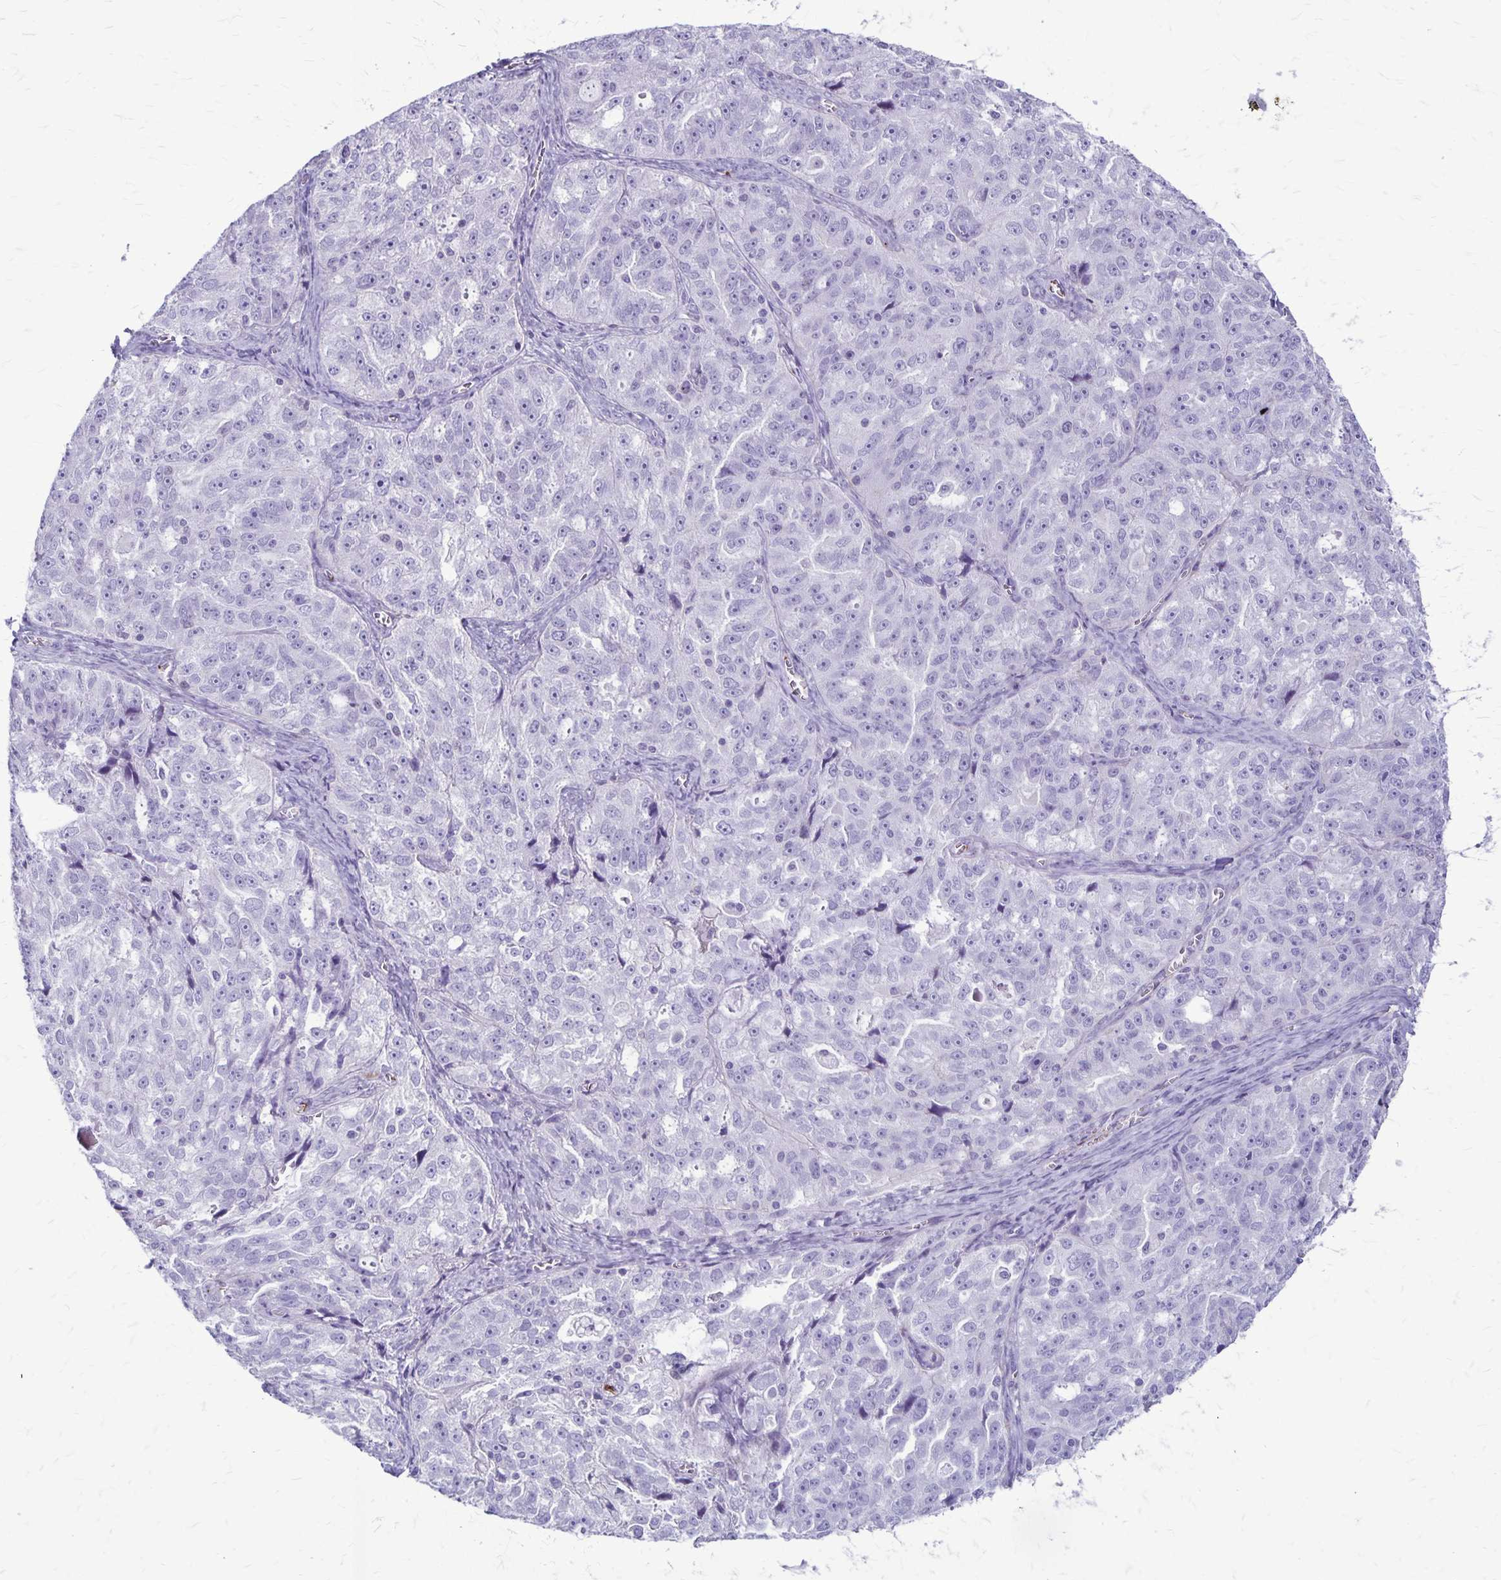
{"staining": {"intensity": "negative", "quantity": "none", "location": "none"}, "tissue": "ovarian cancer", "cell_type": "Tumor cells", "image_type": "cancer", "snomed": [{"axis": "morphology", "description": "Cystadenocarcinoma, serous, NOS"}, {"axis": "topography", "description": "Ovary"}], "caption": "Immunohistochemistry (IHC) photomicrograph of neoplastic tissue: serous cystadenocarcinoma (ovarian) stained with DAB shows no significant protein expression in tumor cells.", "gene": "GP9", "patient": {"sex": "female", "age": 51}}